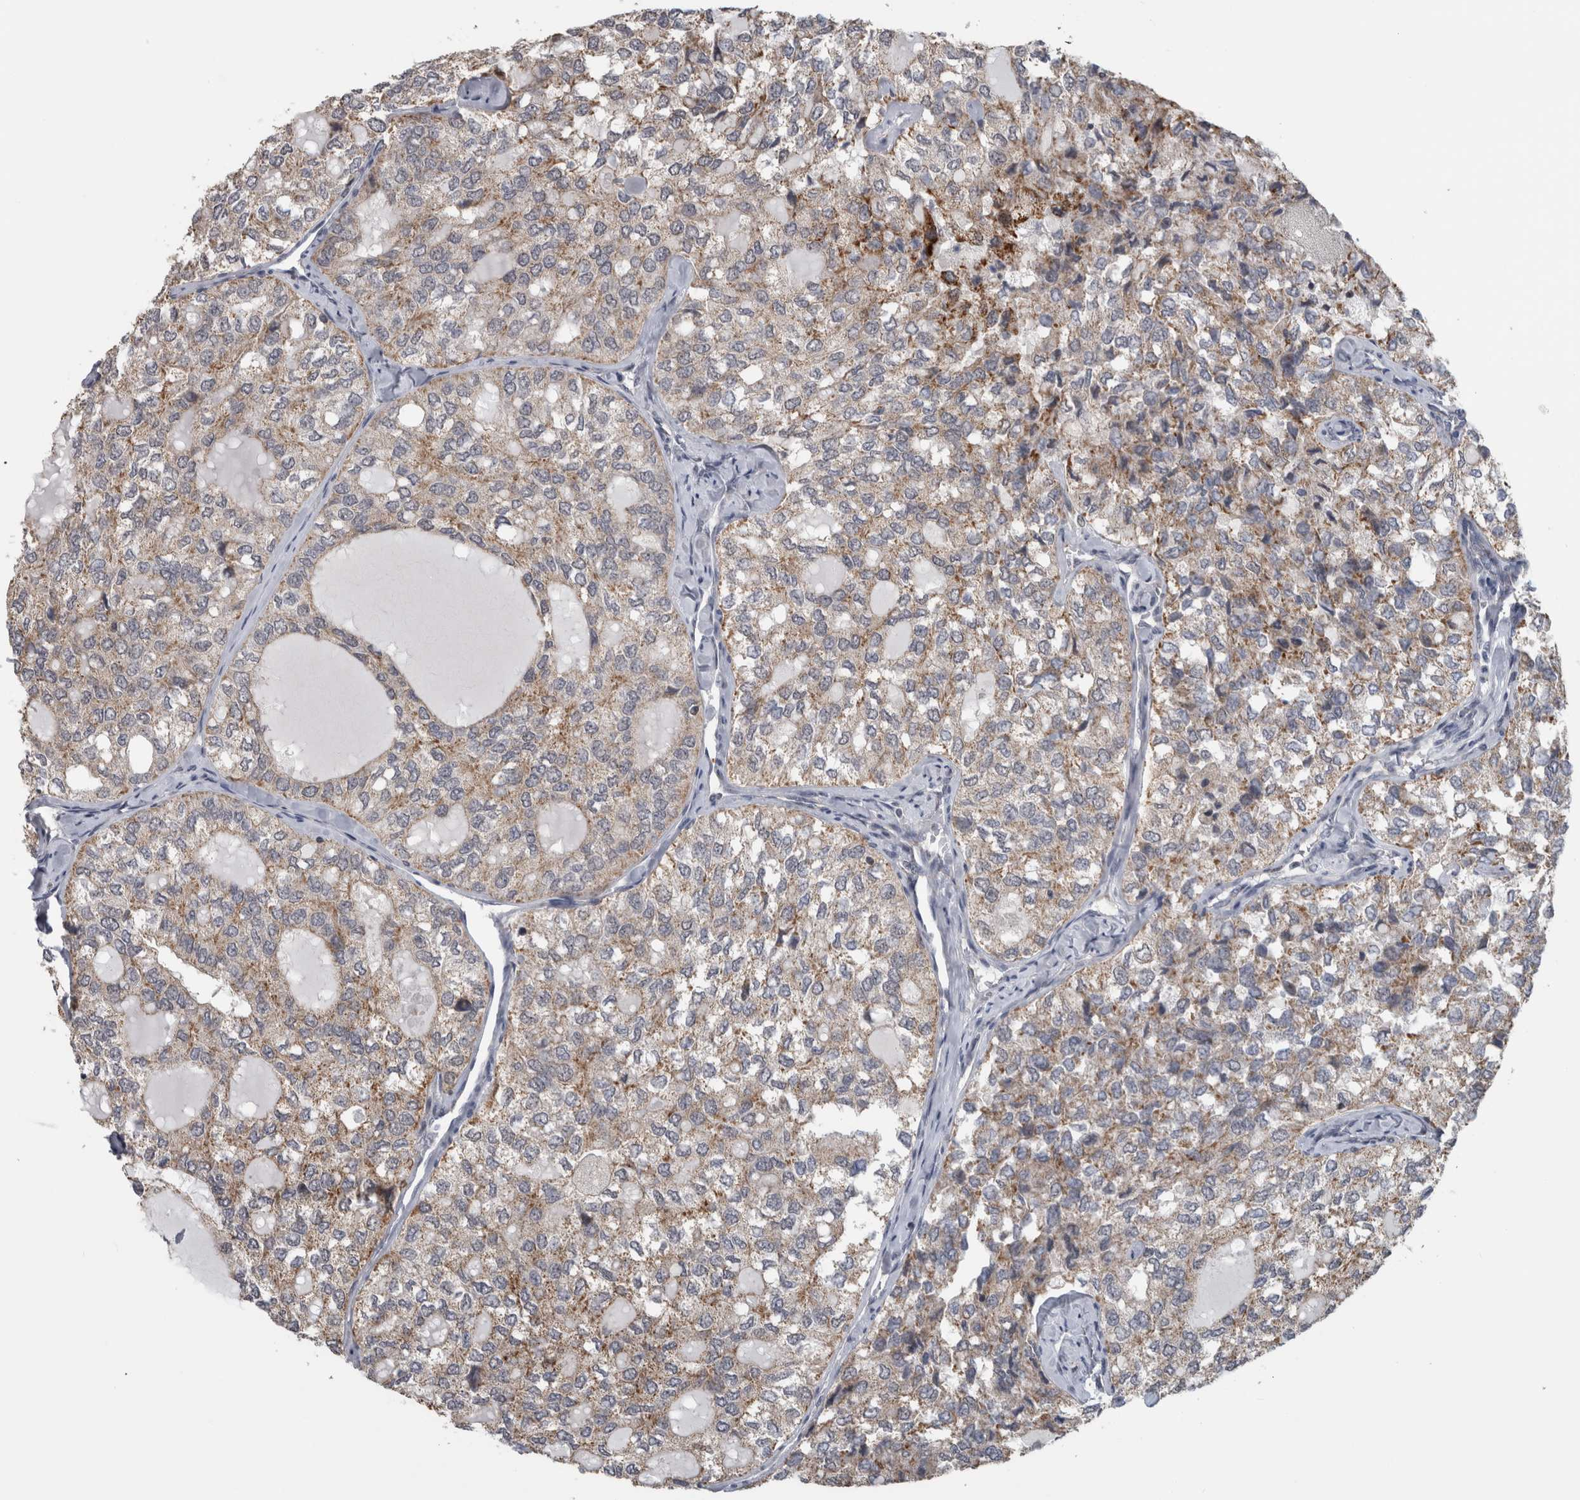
{"staining": {"intensity": "weak", "quantity": ">75%", "location": "cytoplasmic/membranous"}, "tissue": "thyroid cancer", "cell_type": "Tumor cells", "image_type": "cancer", "snomed": [{"axis": "morphology", "description": "Follicular adenoma carcinoma, NOS"}, {"axis": "topography", "description": "Thyroid gland"}], "caption": "Immunohistochemical staining of human thyroid cancer (follicular adenoma carcinoma) displays weak cytoplasmic/membranous protein staining in approximately >75% of tumor cells. Using DAB (brown) and hematoxylin (blue) stains, captured at high magnification using brightfield microscopy.", "gene": "OR2K2", "patient": {"sex": "male", "age": 75}}